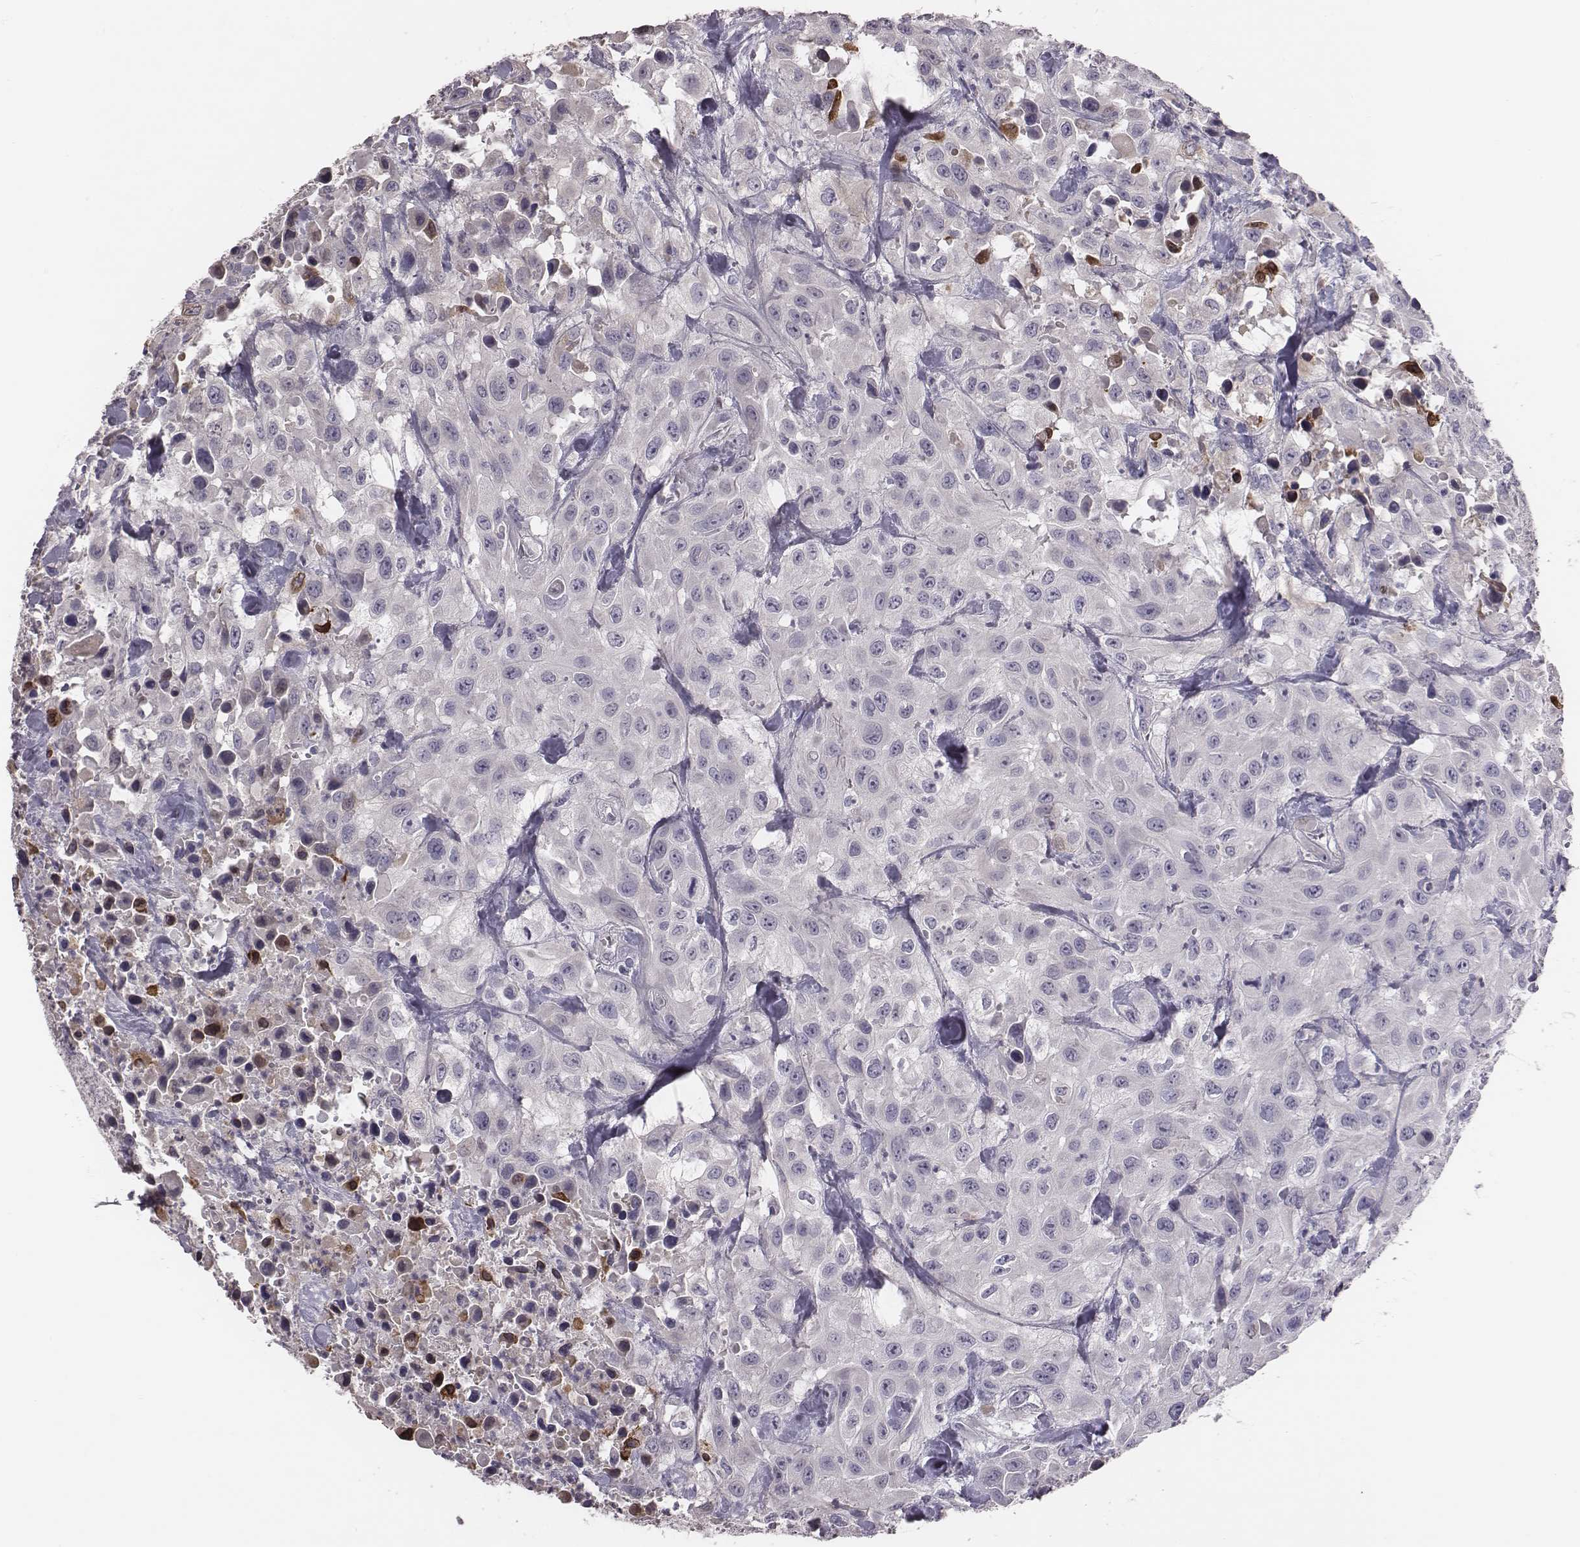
{"staining": {"intensity": "negative", "quantity": "none", "location": "none"}, "tissue": "urothelial cancer", "cell_type": "Tumor cells", "image_type": "cancer", "snomed": [{"axis": "morphology", "description": "Urothelial carcinoma, High grade"}, {"axis": "topography", "description": "Urinary bladder"}], "caption": "IHC histopathology image of urothelial cancer stained for a protein (brown), which demonstrates no staining in tumor cells.", "gene": "EN1", "patient": {"sex": "male", "age": 79}}